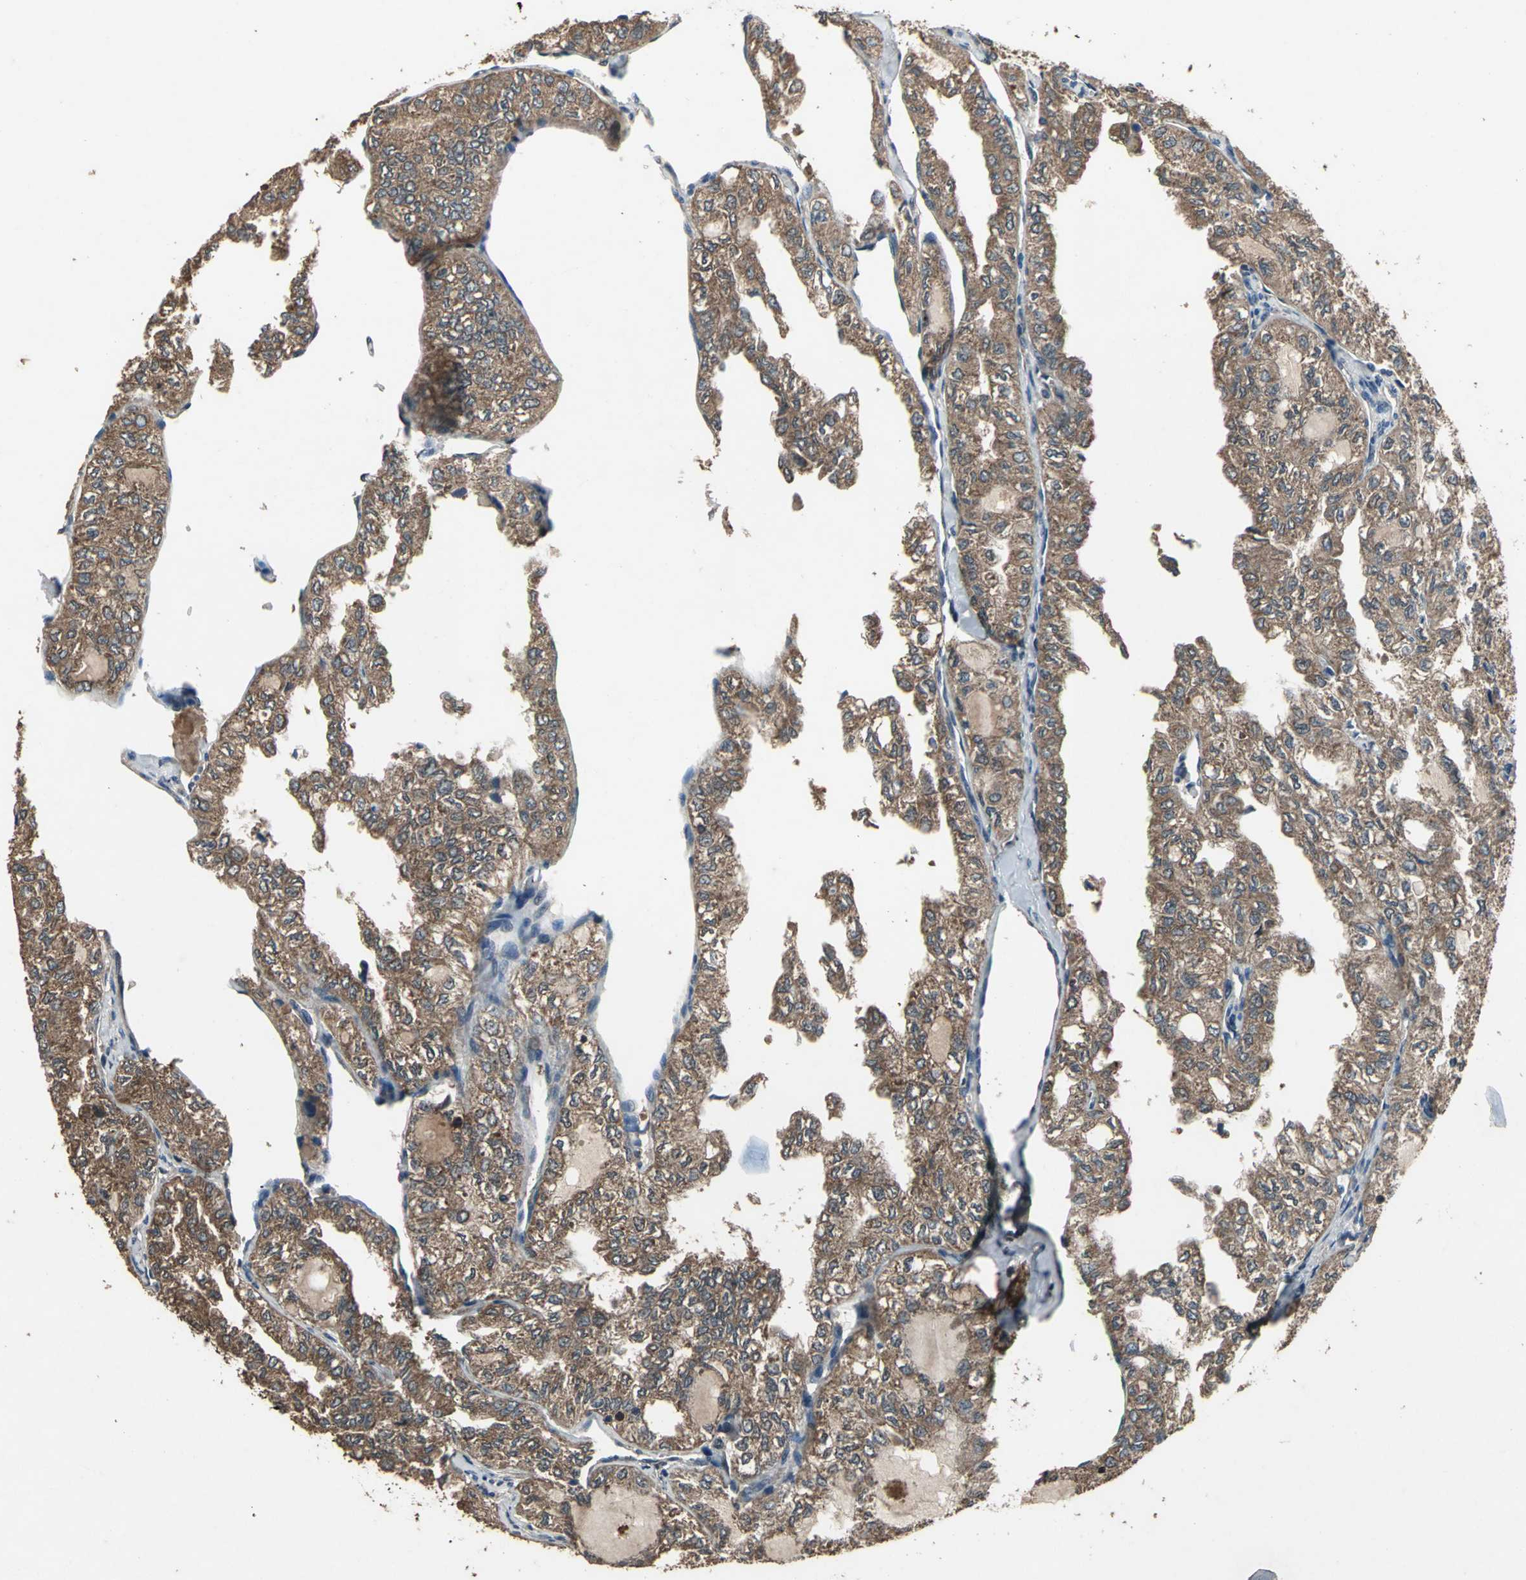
{"staining": {"intensity": "strong", "quantity": ">75%", "location": "cytoplasmic/membranous"}, "tissue": "thyroid cancer", "cell_type": "Tumor cells", "image_type": "cancer", "snomed": [{"axis": "morphology", "description": "Follicular adenoma carcinoma, NOS"}, {"axis": "topography", "description": "Thyroid gland"}], "caption": "A histopathology image of human follicular adenoma carcinoma (thyroid) stained for a protein displays strong cytoplasmic/membranous brown staining in tumor cells.", "gene": "ZNF608", "patient": {"sex": "male", "age": 75}}